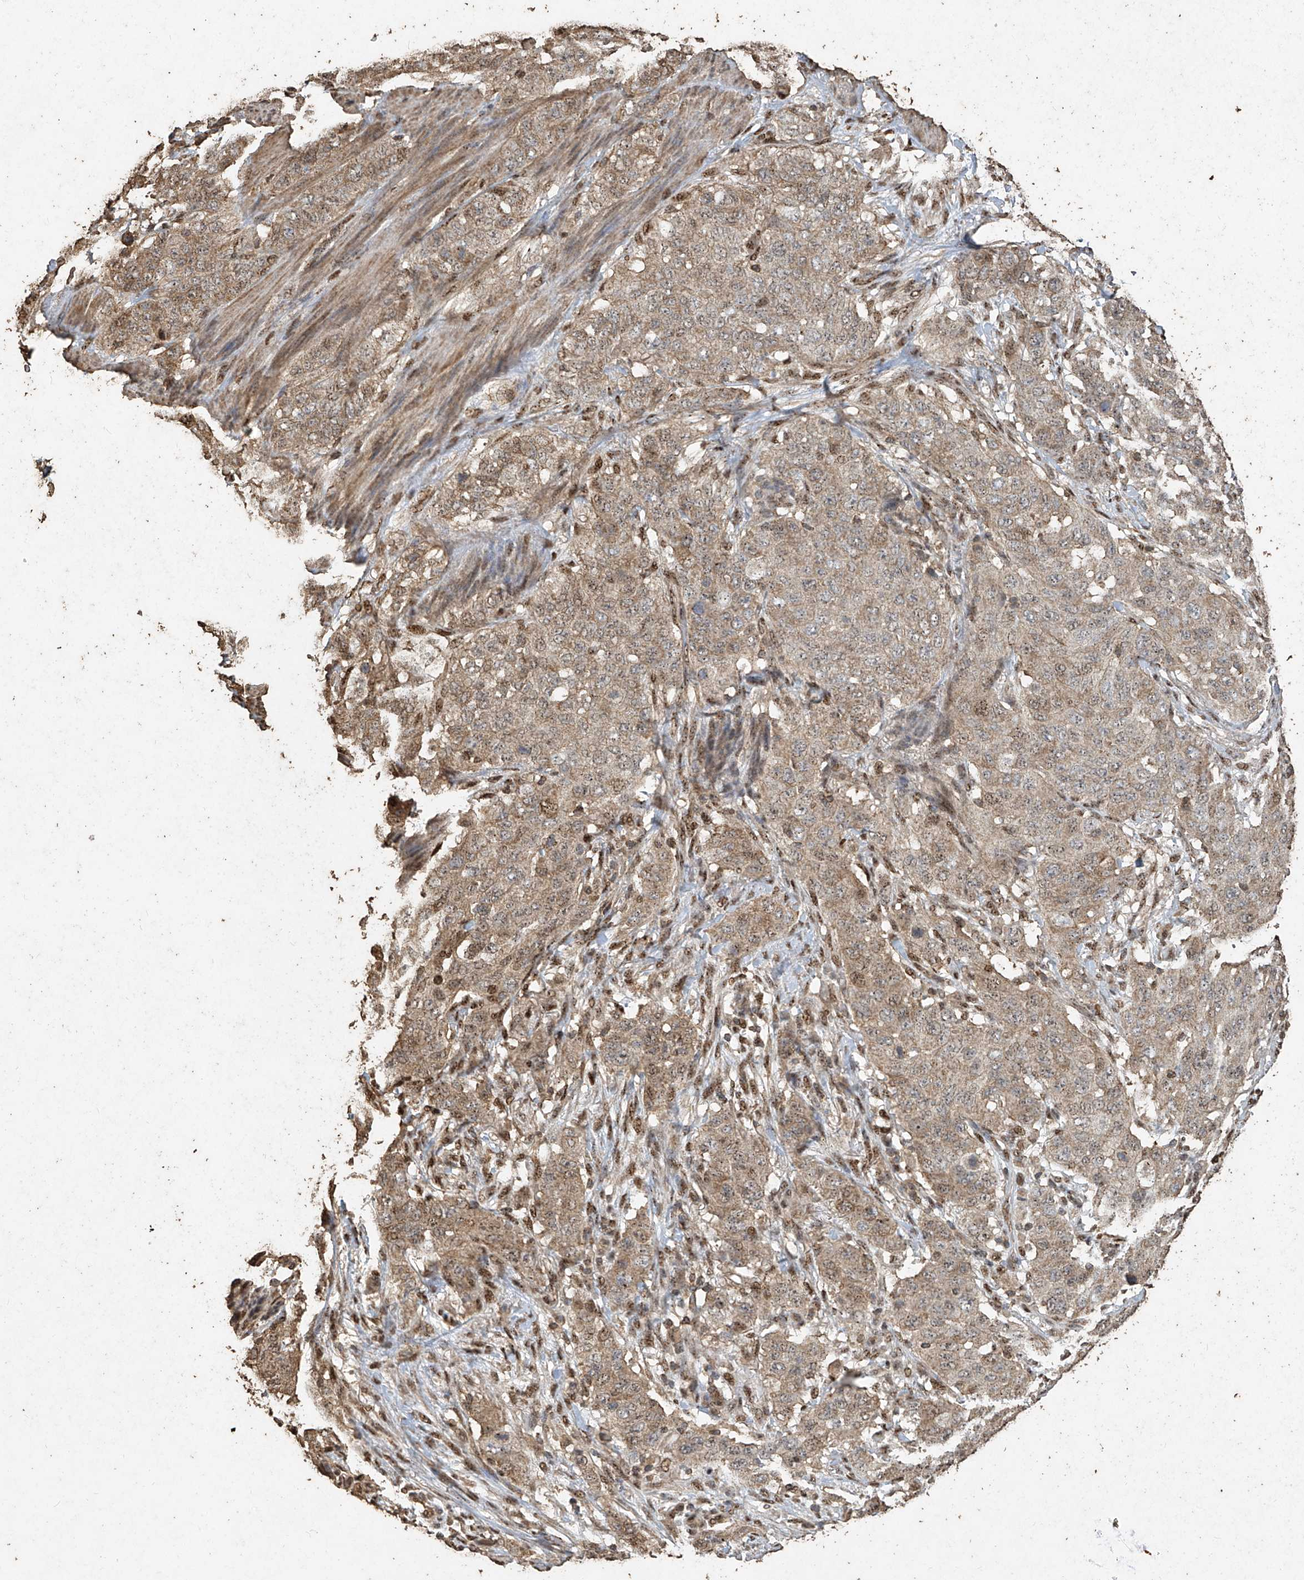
{"staining": {"intensity": "moderate", "quantity": "25%-75%", "location": "cytoplasmic/membranous,nuclear"}, "tissue": "stomach cancer", "cell_type": "Tumor cells", "image_type": "cancer", "snomed": [{"axis": "morphology", "description": "Adenocarcinoma, NOS"}, {"axis": "topography", "description": "Stomach"}], "caption": "Immunohistochemistry (DAB) staining of human stomach adenocarcinoma exhibits moderate cytoplasmic/membranous and nuclear protein expression in approximately 25%-75% of tumor cells.", "gene": "ERBB3", "patient": {"sex": "male", "age": 48}}